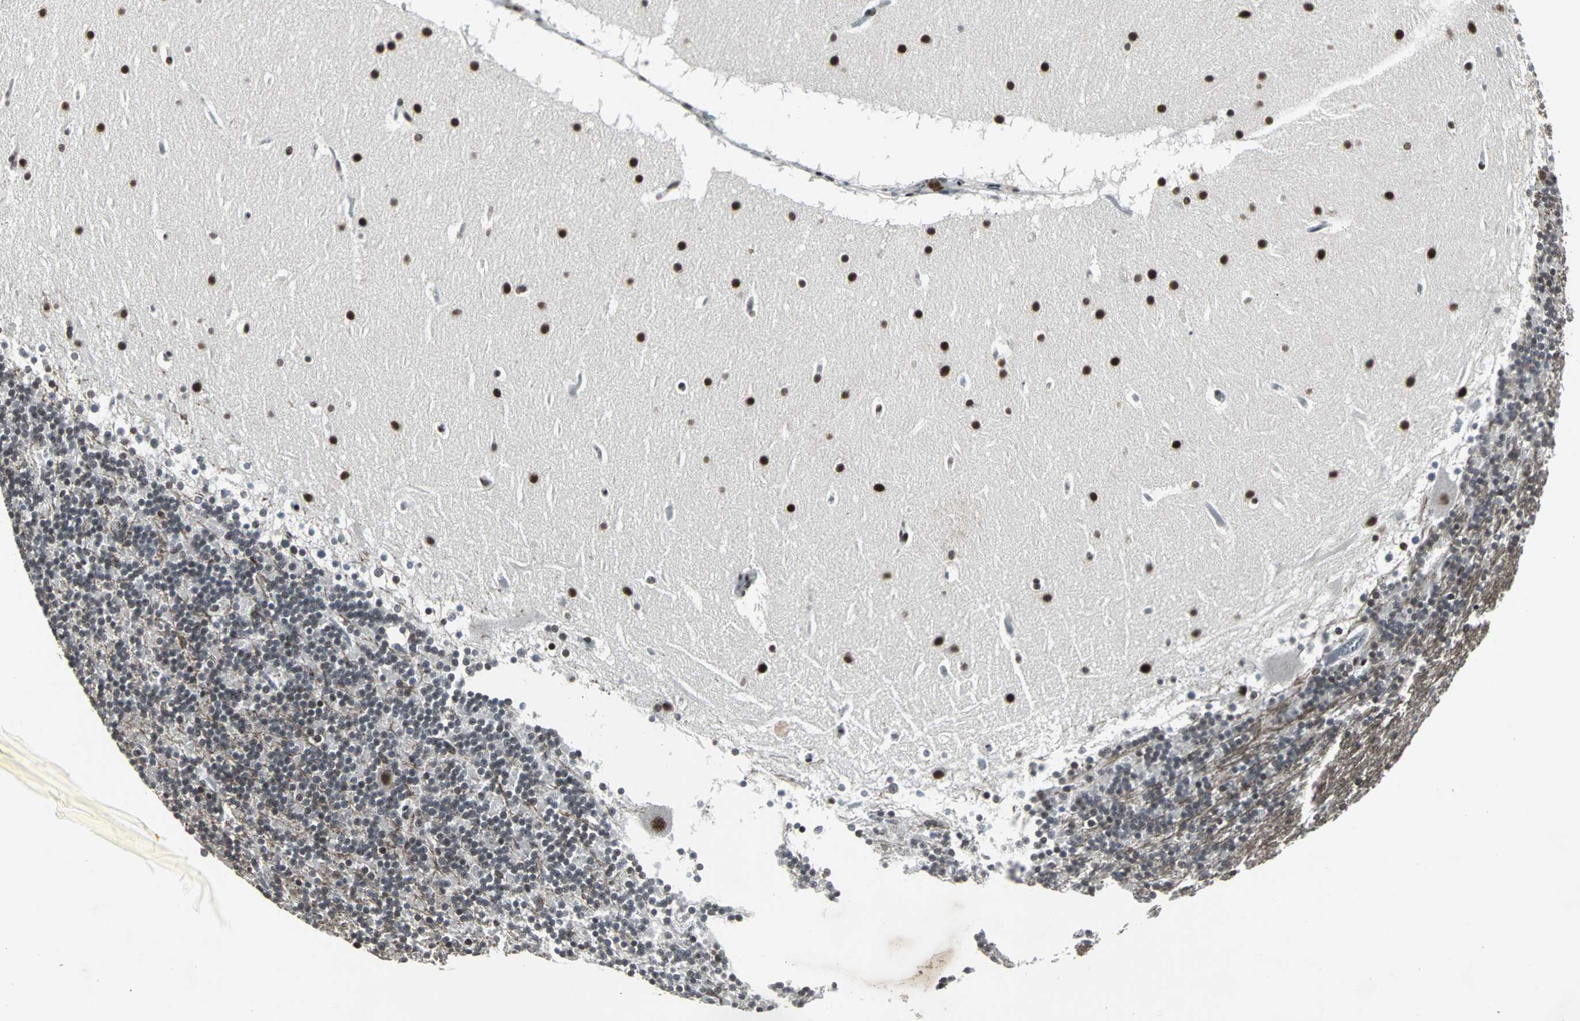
{"staining": {"intensity": "moderate", "quantity": "25%-75%", "location": "nuclear"}, "tissue": "cerebellum", "cell_type": "Cells in granular layer", "image_type": "normal", "snomed": [{"axis": "morphology", "description": "Normal tissue, NOS"}, {"axis": "topography", "description": "Cerebellum"}], "caption": "IHC of benign human cerebellum shows medium levels of moderate nuclear staining in about 25%-75% of cells in granular layer. The staining was performed using DAB to visualize the protein expression in brown, while the nuclei were stained in blue with hematoxylin (Magnification: 20x).", "gene": "PNKP", "patient": {"sex": "male", "age": 45}}